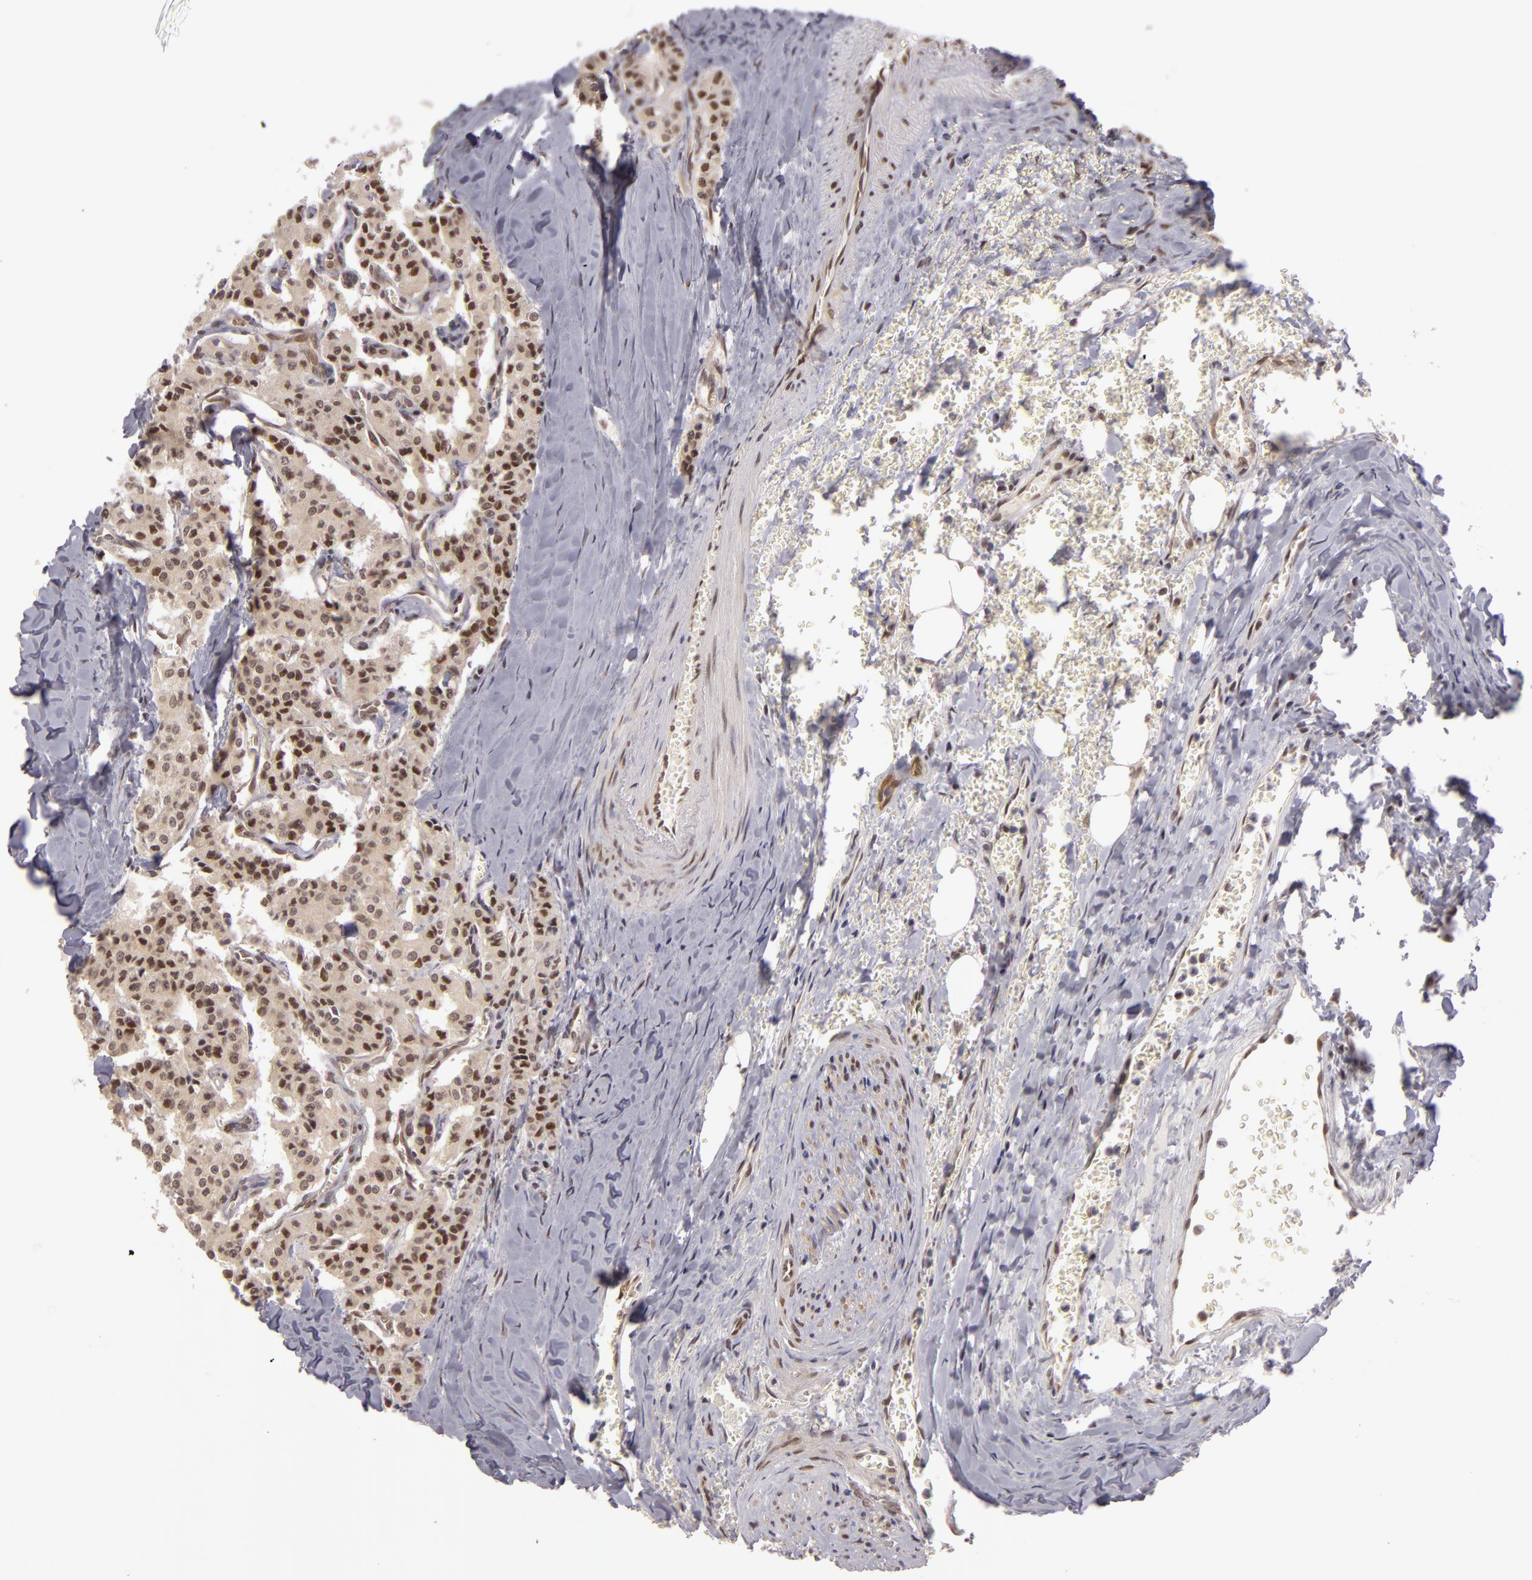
{"staining": {"intensity": "weak", "quantity": ">75%", "location": "cytoplasmic/membranous,nuclear"}, "tissue": "carcinoid", "cell_type": "Tumor cells", "image_type": "cancer", "snomed": [{"axis": "morphology", "description": "Carcinoid, malignant, NOS"}, {"axis": "topography", "description": "Bronchus"}], "caption": "Immunohistochemical staining of human carcinoid (malignant) demonstrates low levels of weak cytoplasmic/membranous and nuclear protein expression in about >75% of tumor cells.", "gene": "ZNF133", "patient": {"sex": "male", "age": 55}}